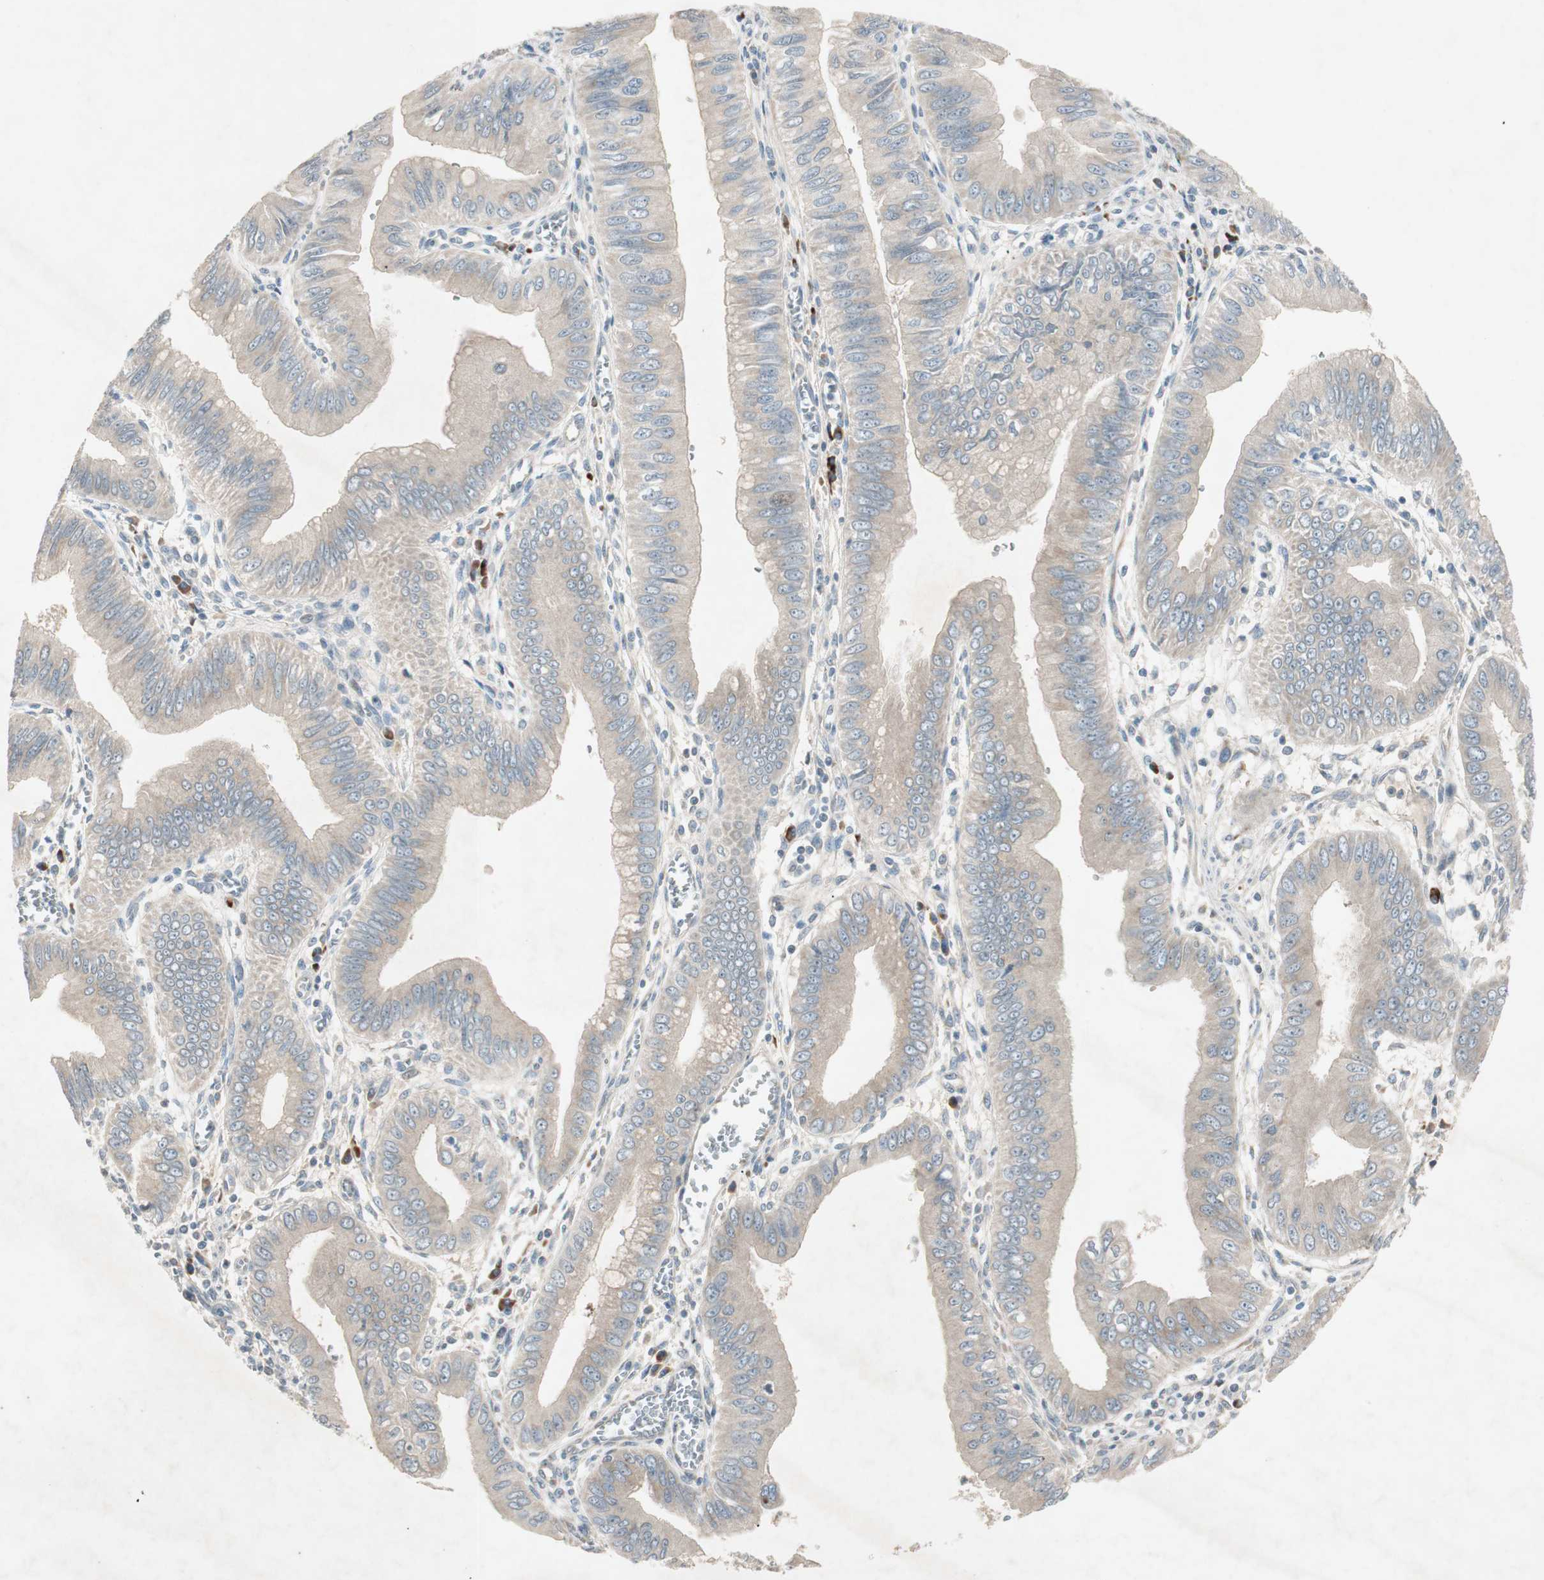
{"staining": {"intensity": "weak", "quantity": ">75%", "location": "cytoplasmic/membranous"}, "tissue": "pancreatic cancer", "cell_type": "Tumor cells", "image_type": "cancer", "snomed": [{"axis": "morphology", "description": "Normal tissue, NOS"}, {"axis": "topography", "description": "Lymph node"}], "caption": "Protein expression by immunohistochemistry (IHC) exhibits weak cytoplasmic/membranous expression in about >75% of tumor cells in pancreatic cancer.", "gene": "APOO", "patient": {"sex": "male", "age": 50}}